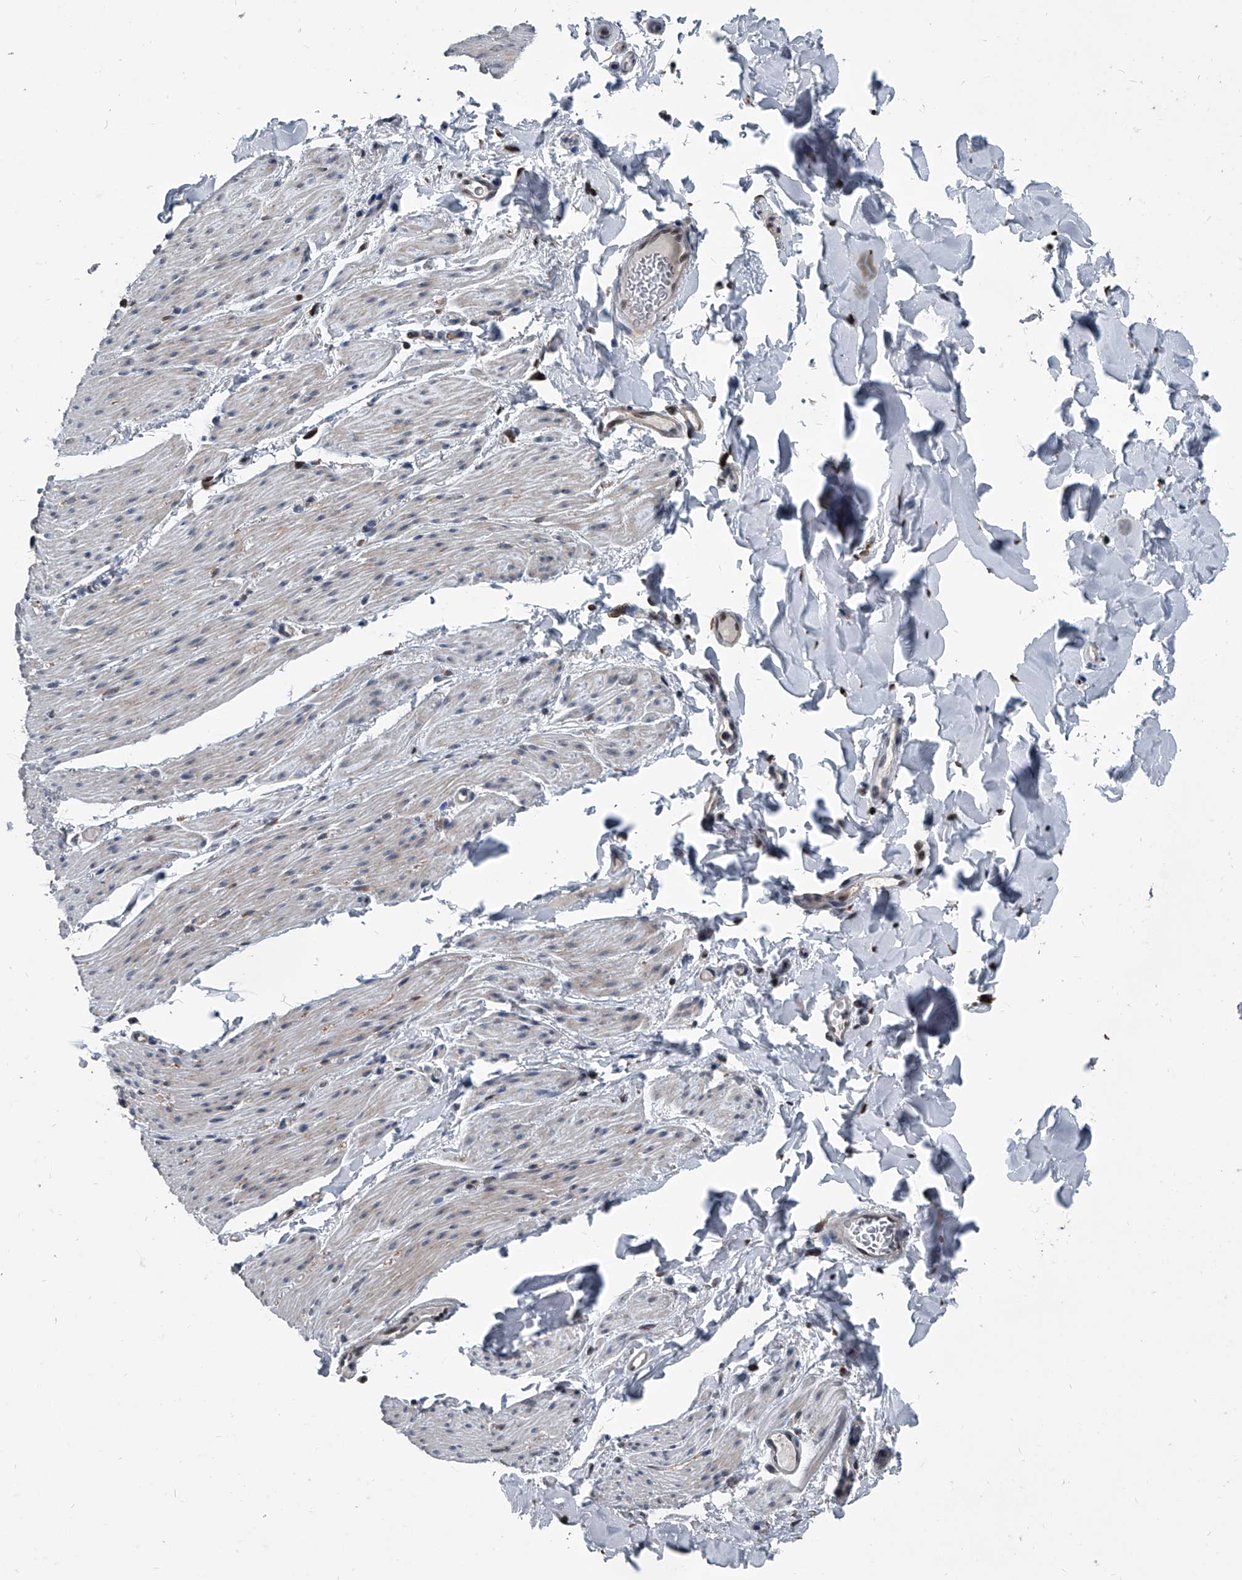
{"staining": {"intensity": "weak", "quantity": "25%-75%", "location": "cytoplasmic/membranous"}, "tissue": "smooth muscle", "cell_type": "Smooth muscle cells", "image_type": "normal", "snomed": [{"axis": "morphology", "description": "Normal tissue, NOS"}, {"axis": "topography", "description": "Colon"}, {"axis": "topography", "description": "Peripheral nerve tissue"}], "caption": "Immunohistochemistry image of benign smooth muscle stained for a protein (brown), which demonstrates low levels of weak cytoplasmic/membranous positivity in approximately 25%-75% of smooth muscle cells.", "gene": "MEN1", "patient": {"sex": "female", "age": 61}}